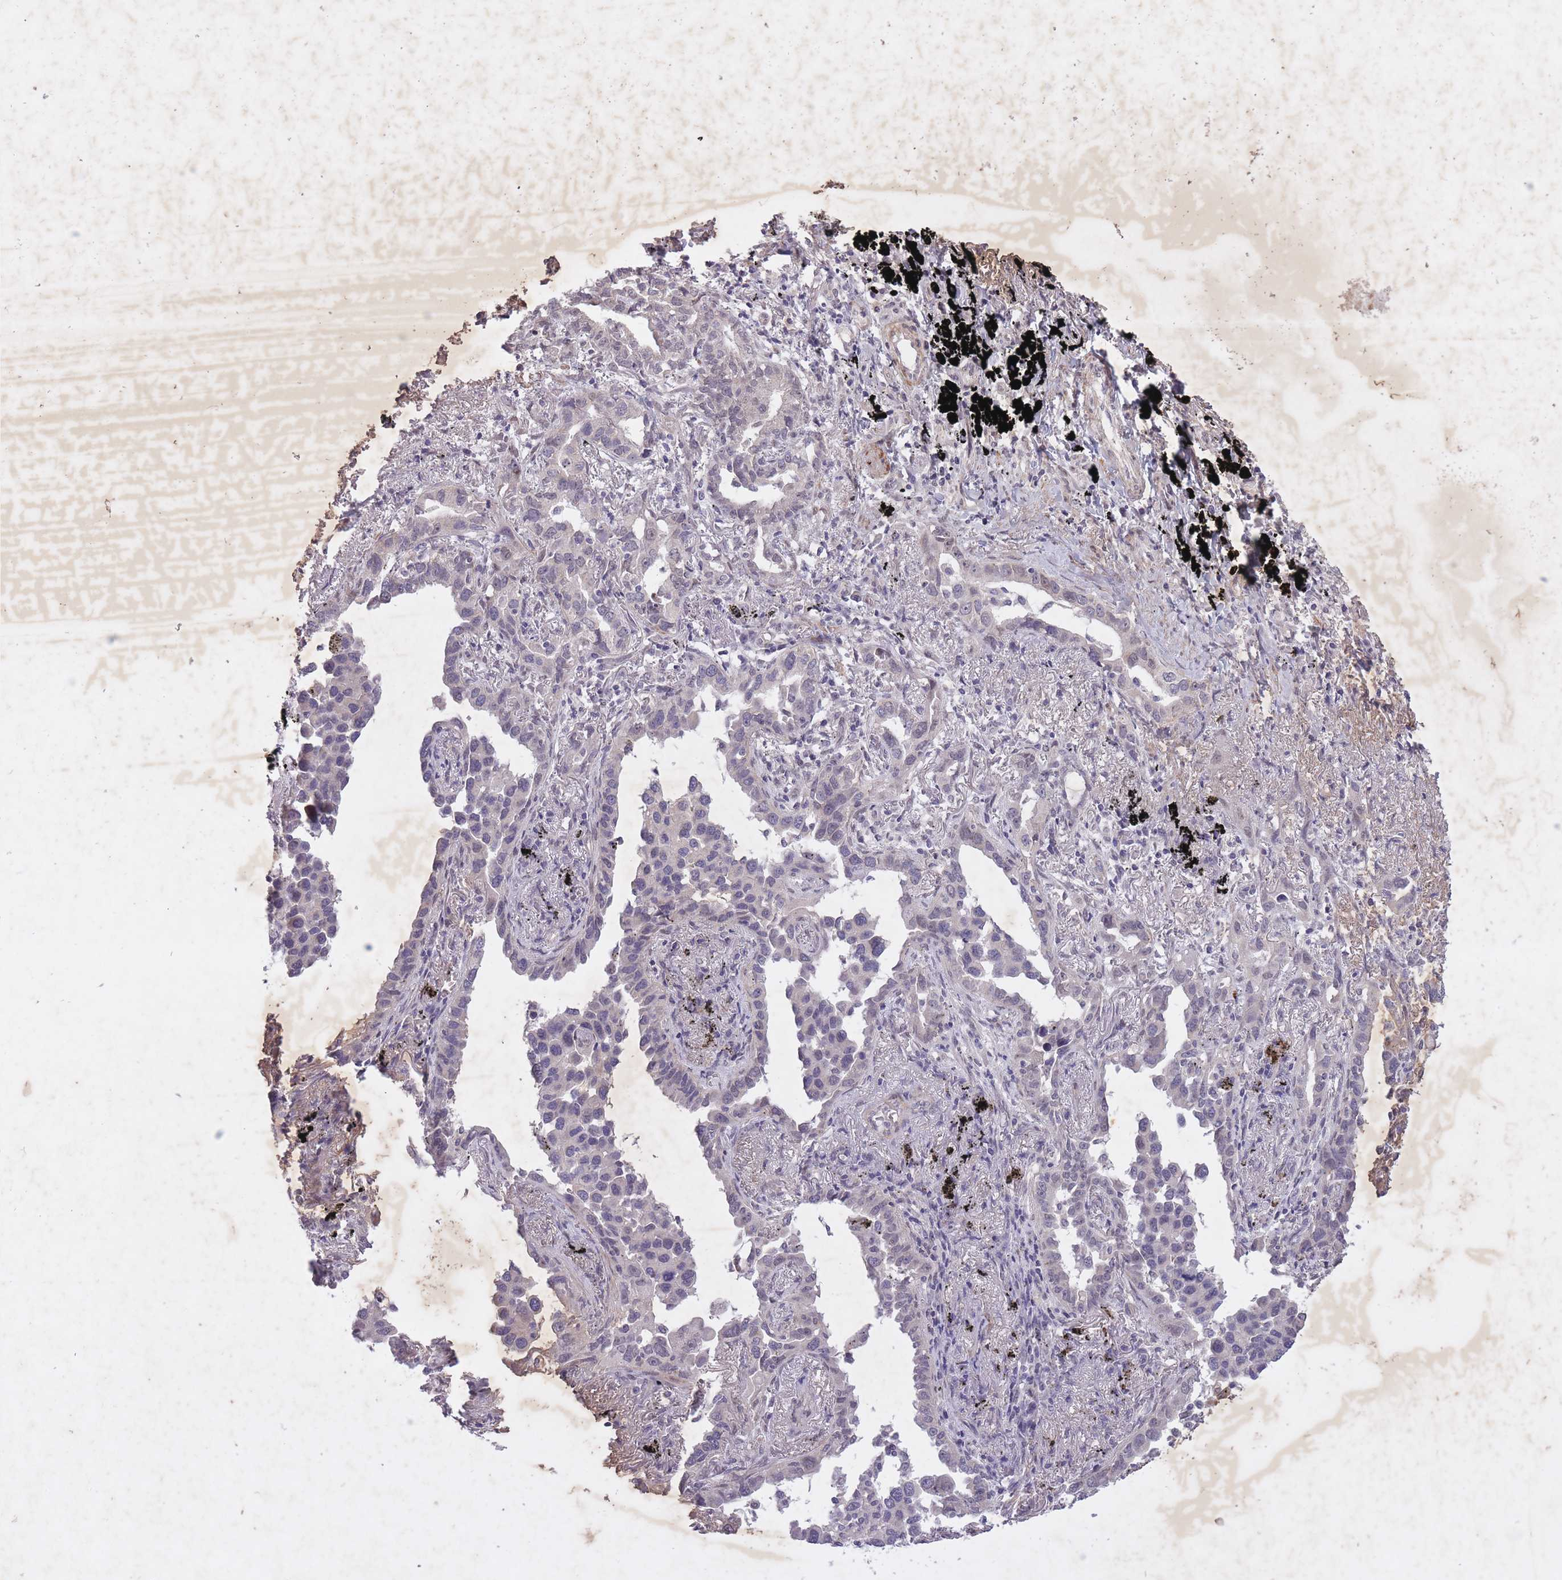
{"staining": {"intensity": "negative", "quantity": "none", "location": "none"}, "tissue": "lung cancer", "cell_type": "Tumor cells", "image_type": "cancer", "snomed": [{"axis": "morphology", "description": "Adenocarcinoma, NOS"}, {"axis": "topography", "description": "Lung"}], "caption": "DAB immunohistochemical staining of lung cancer exhibits no significant positivity in tumor cells. (IHC, brightfield microscopy, high magnification).", "gene": "CBX6", "patient": {"sex": "male", "age": 67}}